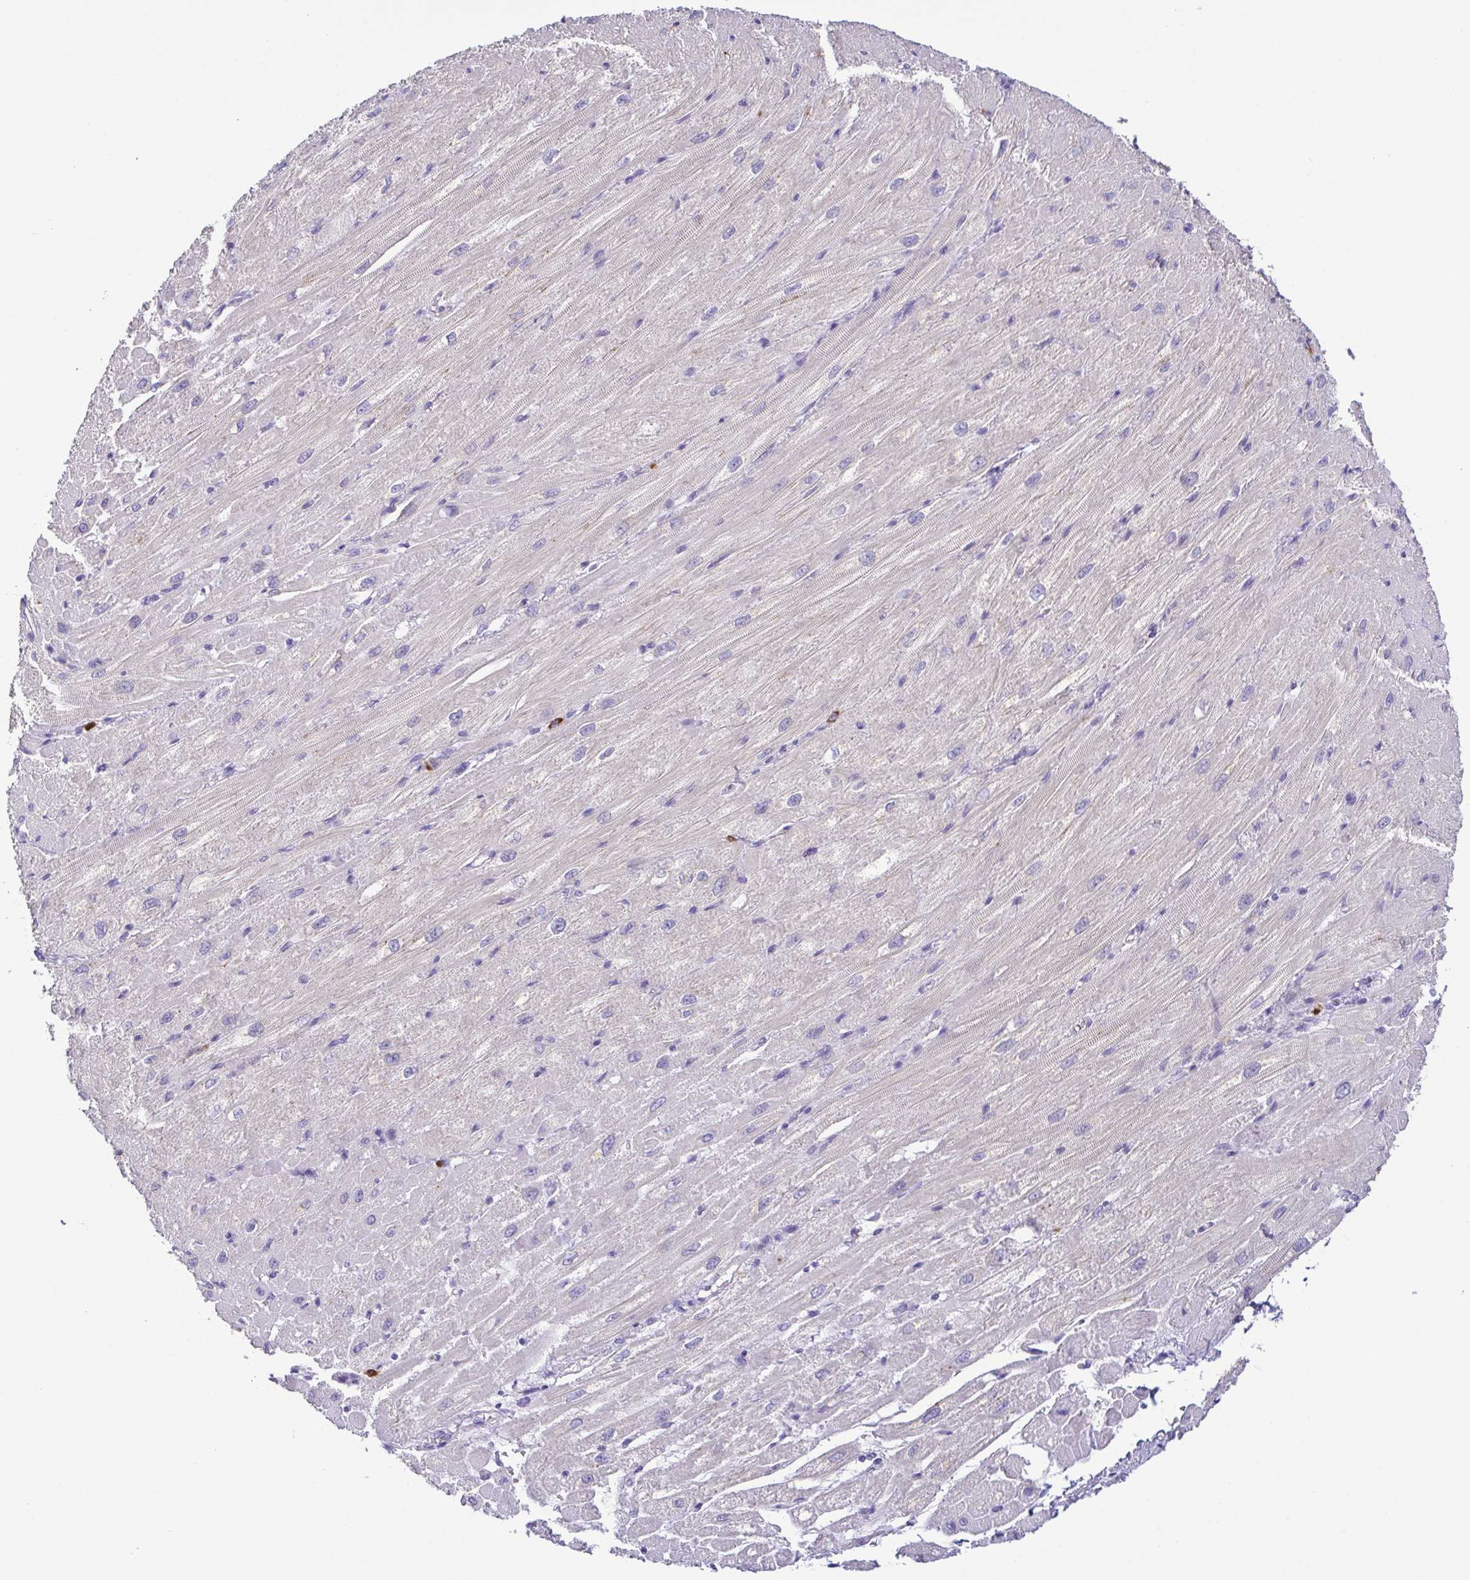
{"staining": {"intensity": "negative", "quantity": "none", "location": "none"}, "tissue": "heart muscle", "cell_type": "Cardiomyocytes", "image_type": "normal", "snomed": [{"axis": "morphology", "description": "Normal tissue, NOS"}, {"axis": "topography", "description": "Heart"}], "caption": "Immunohistochemical staining of unremarkable heart muscle exhibits no significant staining in cardiomyocytes.", "gene": "PGLYRP1", "patient": {"sex": "male", "age": 62}}